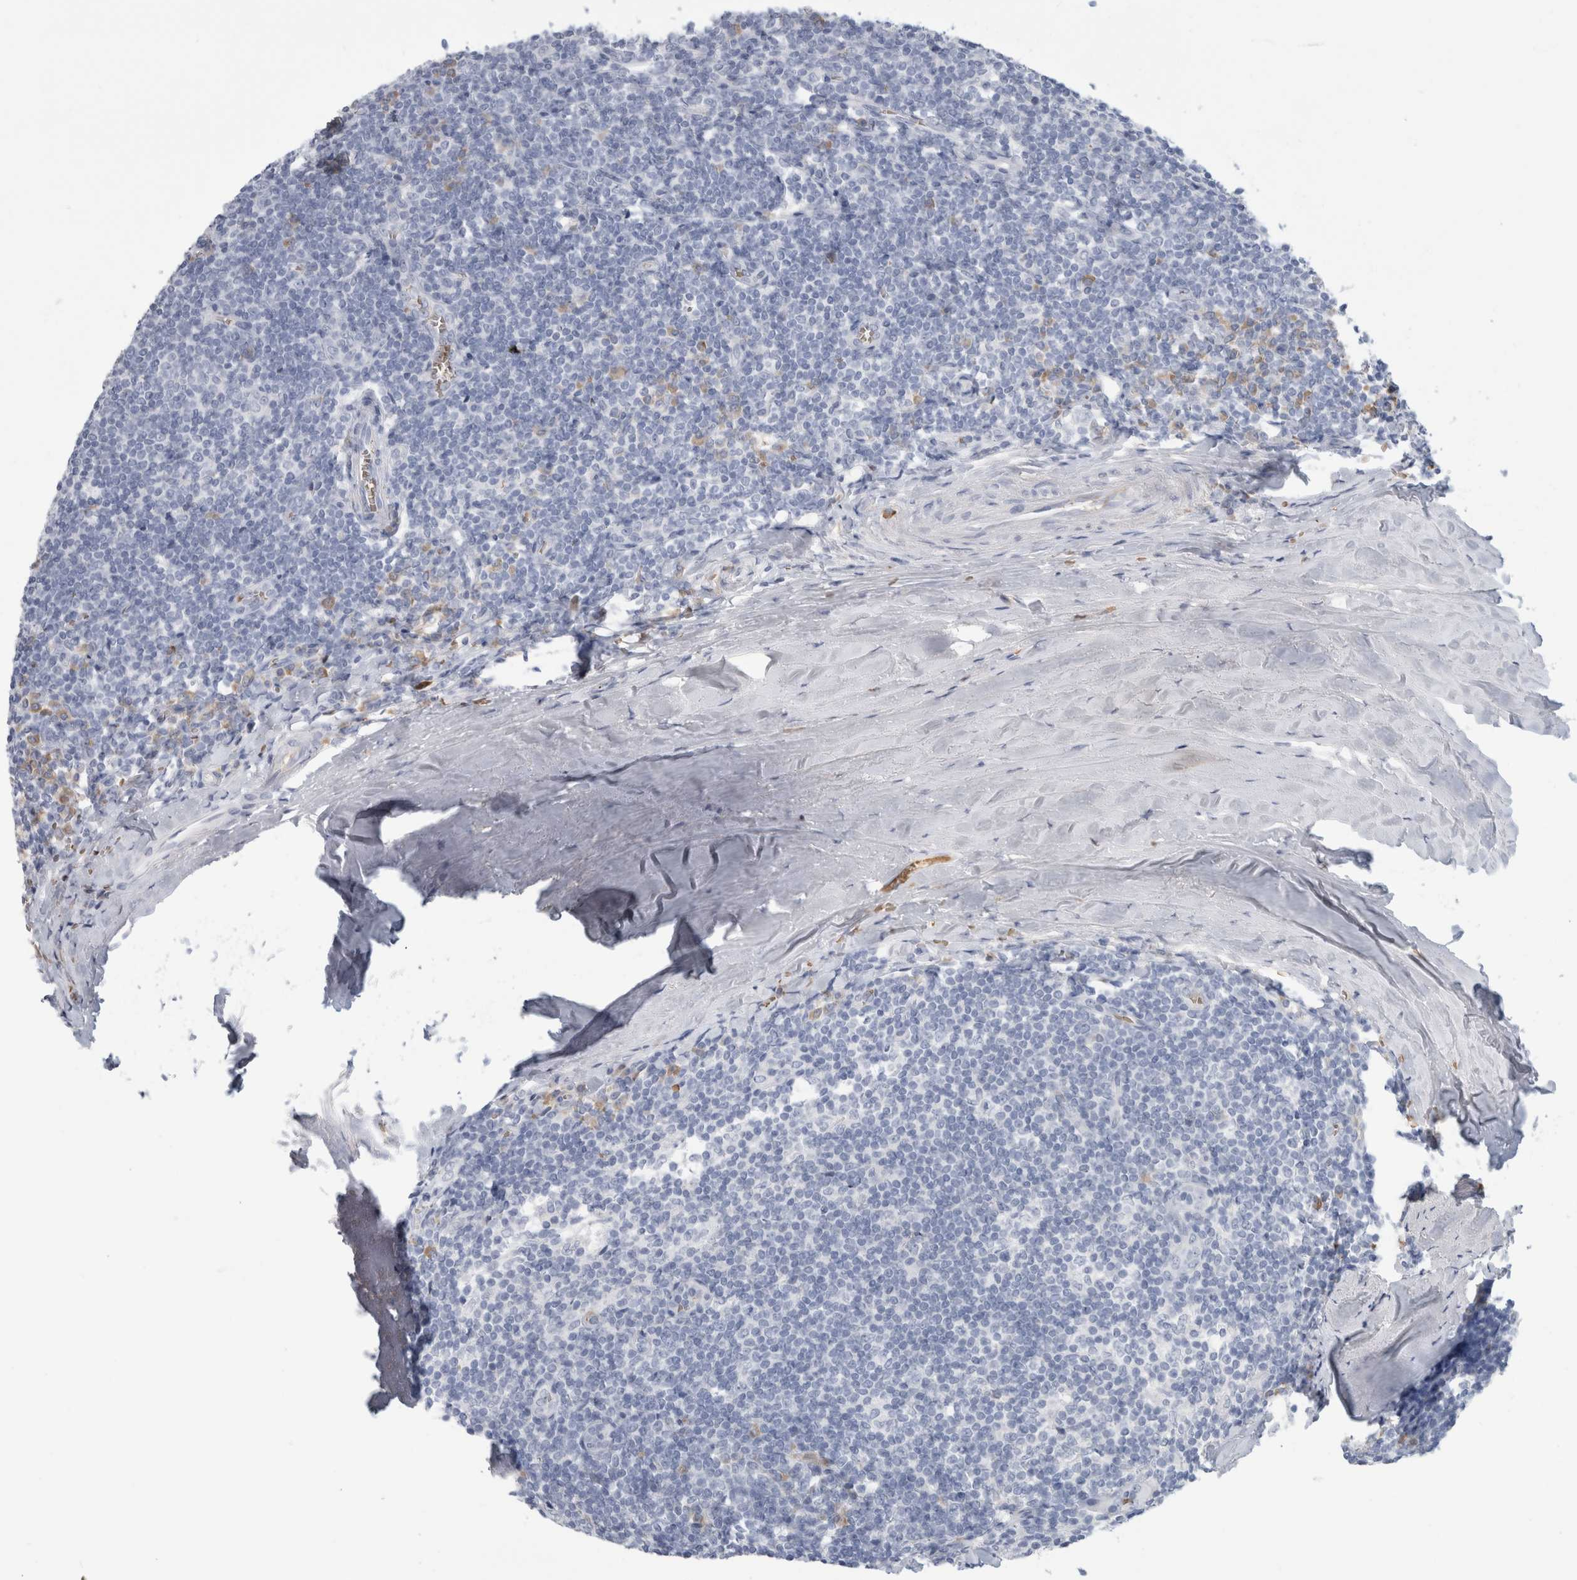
{"staining": {"intensity": "negative", "quantity": "none", "location": "none"}, "tissue": "tonsil", "cell_type": "Germinal center cells", "image_type": "normal", "snomed": [{"axis": "morphology", "description": "Normal tissue, NOS"}, {"axis": "topography", "description": "Tonsil"}], "caption": "Normal tonsil was stained to show a protein in brown. There is no significant expression in germinal center cells. The staining was performed using DAB (3,3'-diaminobenzidine) to visualize the protein expression in brown, while the nuclei were stained in blue with hematoxylin (Magnification: 20x).", "gene": "CA1", "patient": {"sex": "male", "age": 37}}